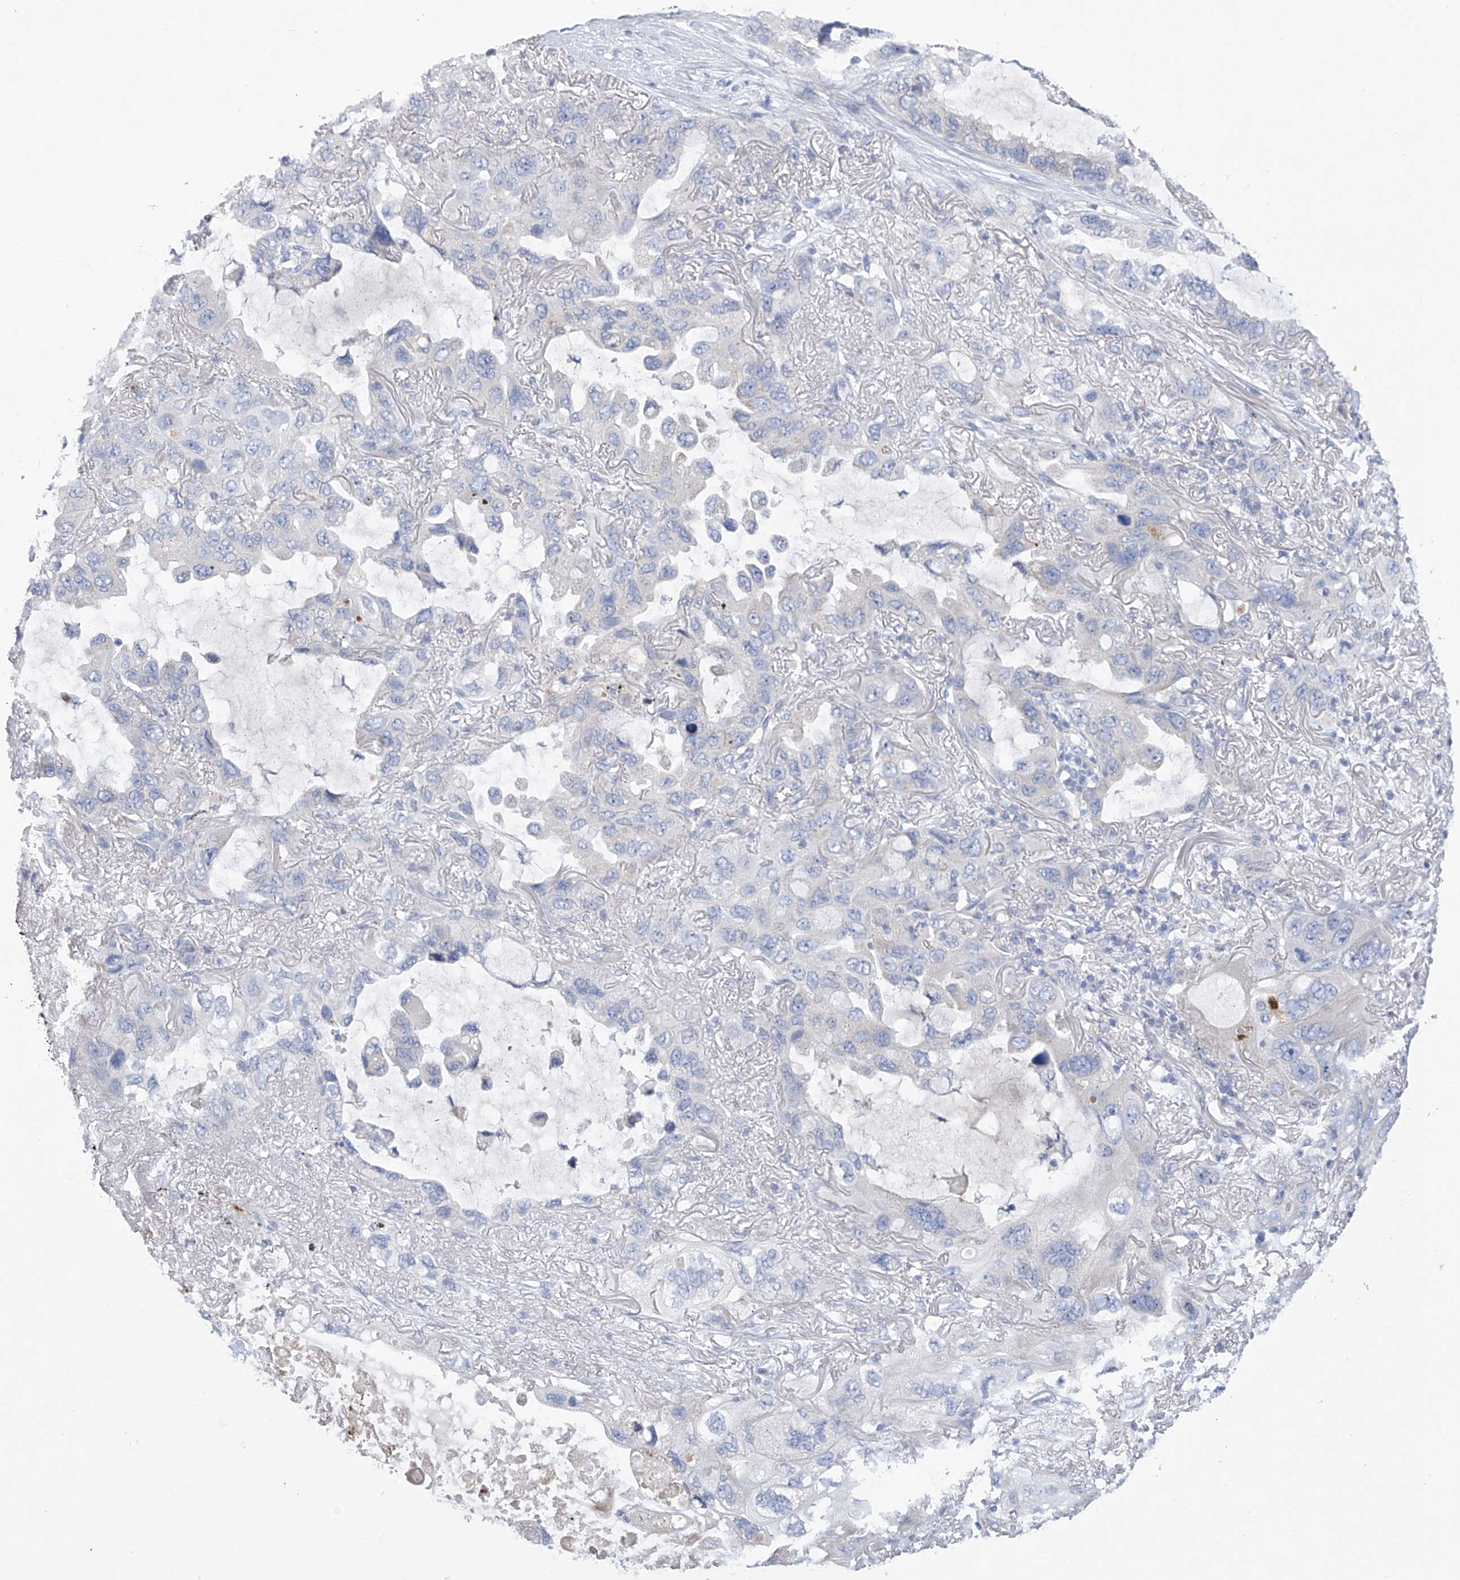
{"staining": {"intensity": "negative", "quantity": "none", "location": "none"}, "tissue": "lung cancer", "cell_type": "Tumor cells", "image_type": "cancer", "snomed": [{"axis": "morphology", "description": "Squamous cell carcinoma, NOS"}, {"axis": "topography", "description": "Lung"}], "caption": "Immunohistochemistry (IHC) of human lung cancer (squamous cell carcinoma) displays no staining in tumor cells.", "gene": "SLCO4A1", "patient": {"sex": "female", "age": 73}}